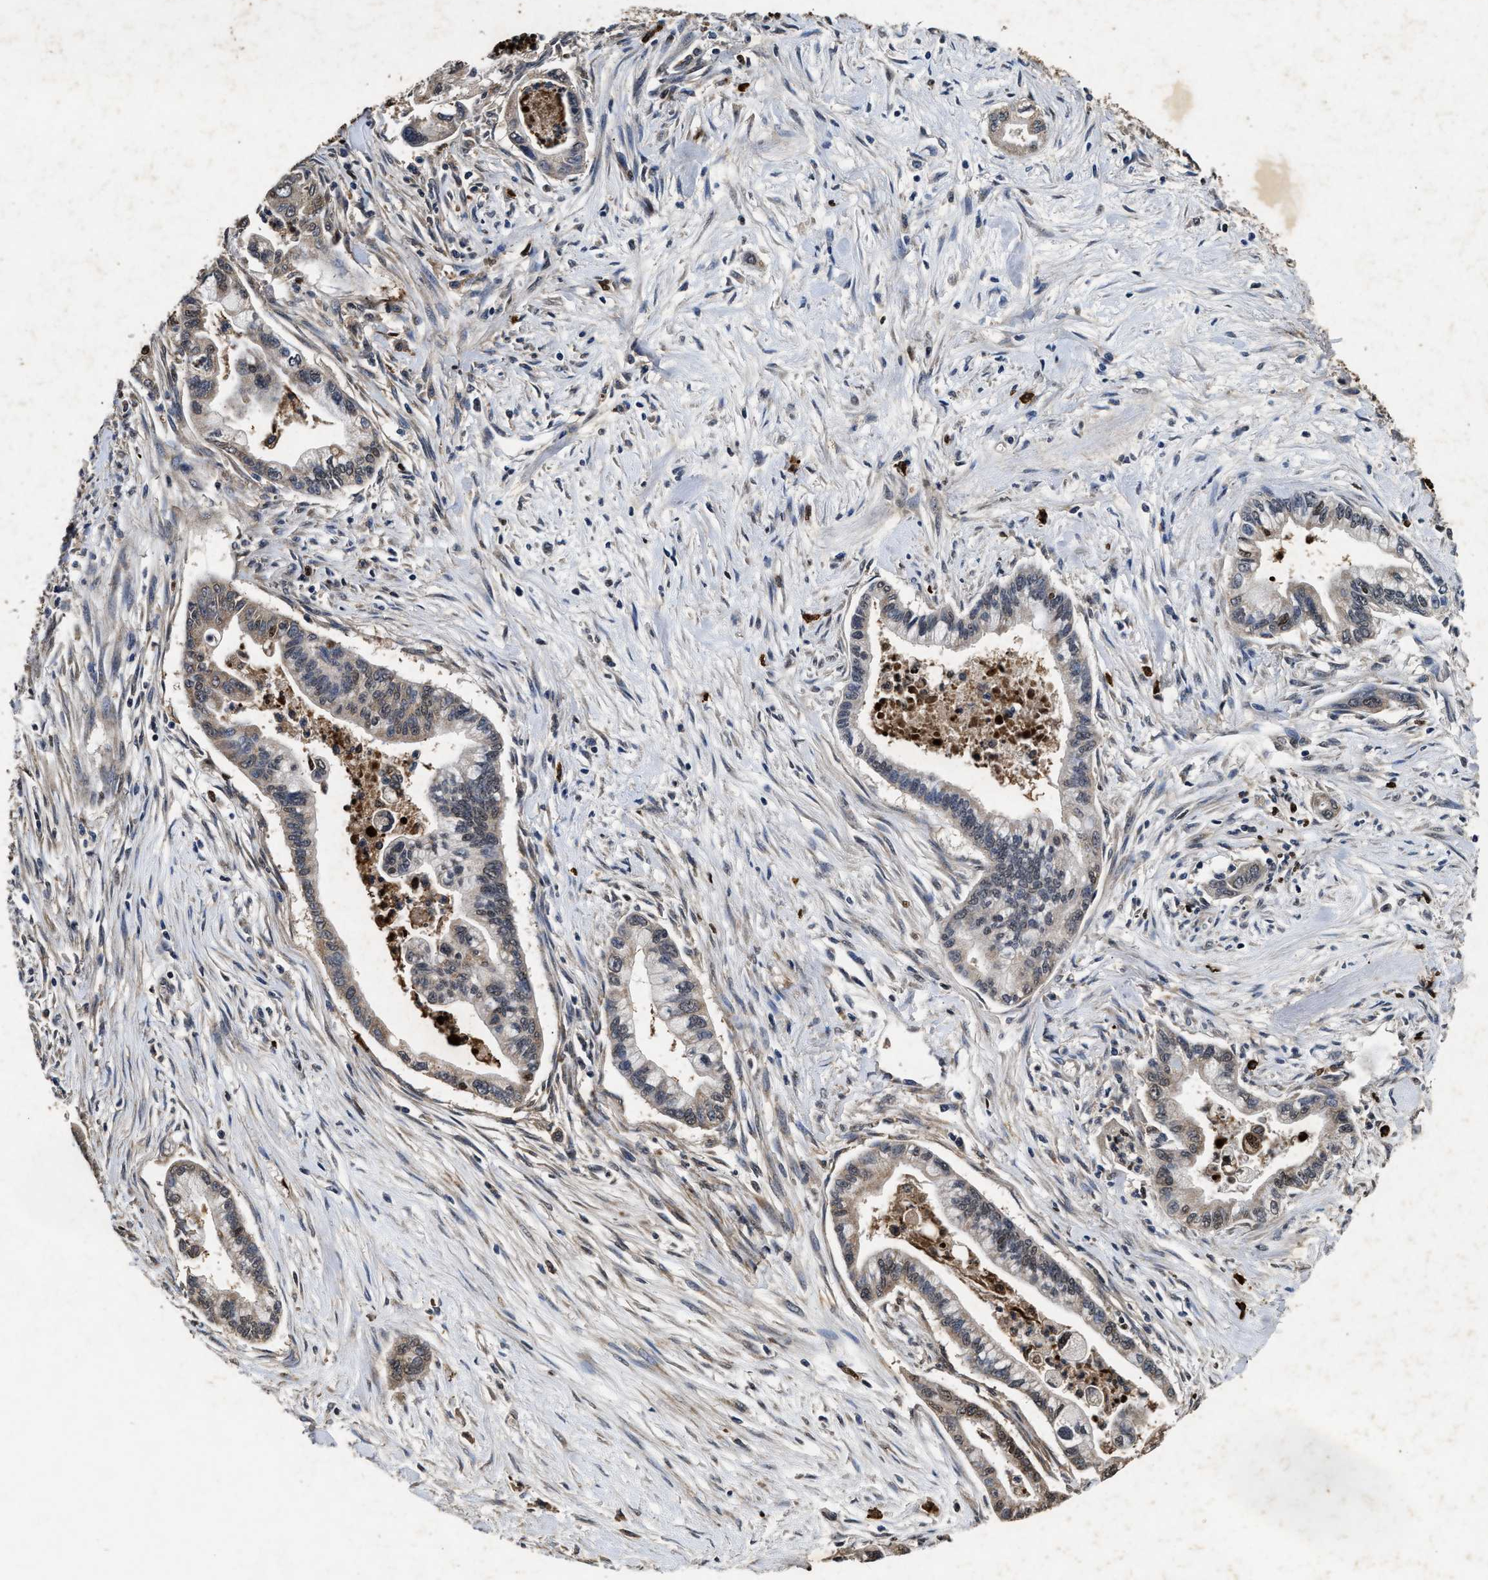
{"staining": {"intensity": "moderate", "quantity": "<25%", "location": "cytoplasmic/membranous,nuclear"}, "tissue": "pancreatic cancer", "cell_type": "Tumor cells", "image_type": "cancer", "snomed": [{"axis": "morphology", "description": "Adenocarcinoma, NOS"}, {"axis": "topography", "description": "Pancreas"}], "caption": "Adenocarcinoma (pancreatic) stained with immunohistochemistry exhibits moderate cytoplasmic/membranous and nuclear positivity in approximately <25% of tumor cells.", "gene": "PDAP1", "patient": {"sex": "male", "age": 70}}